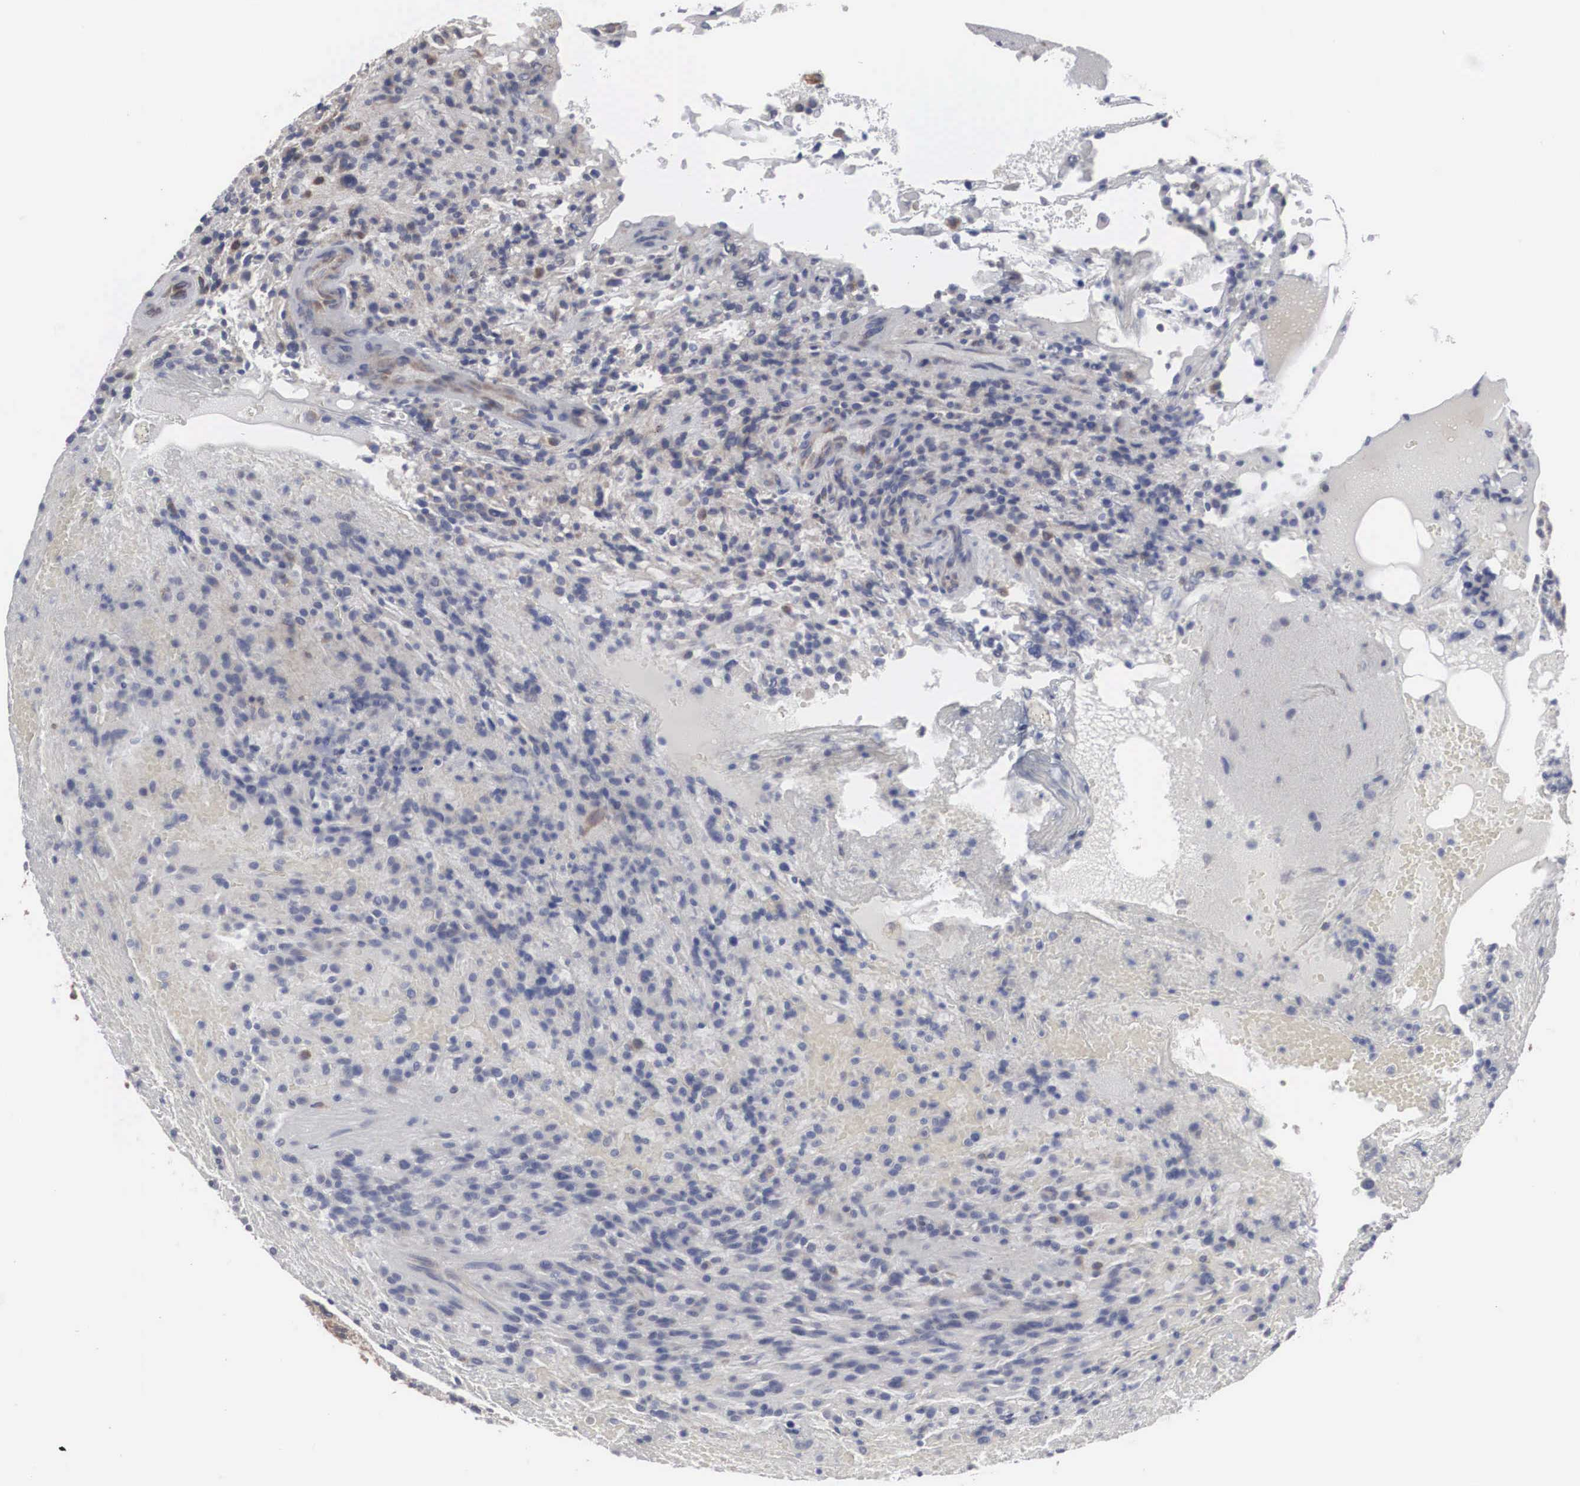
{"staining": {"intensity": "negative", "quantity": "none", "location": "none"}, "tissue": "glioma", "cell_type": "Tumor cells", "image_type": "cancer", "snomed": [{"axis": "morphology", "description": "Glioma, malignant, High grade"}, {"axis": "topography", "description": "Brain"}], "caption": "Human high-grade glioma (malignant) stained for a protein using immunohistochemistry displays no staining in tumor cells.", "gene": "MIA2", "patient": {"sex": "female", "age": 13}}